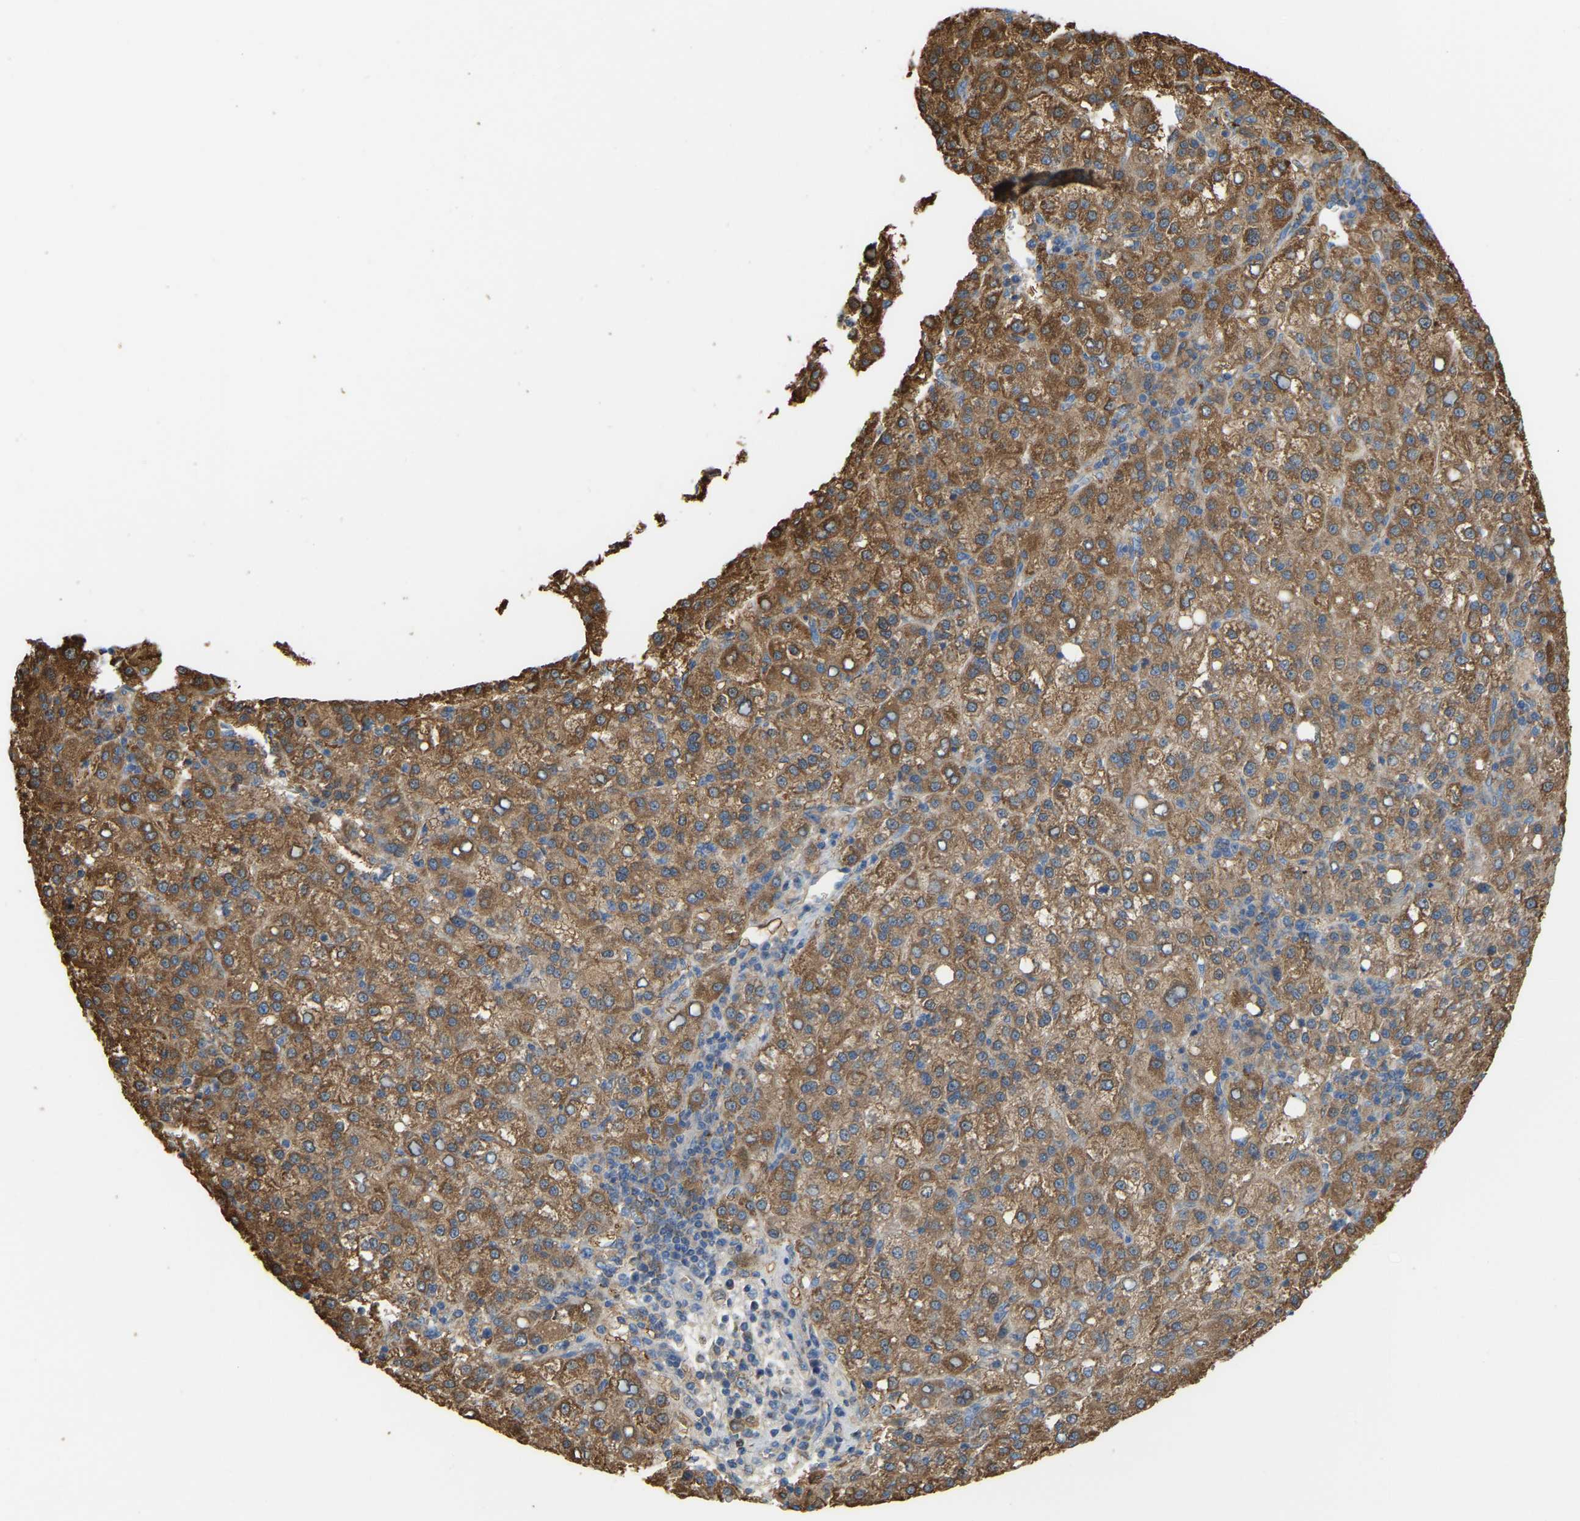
{"staining": {"intensity": "moderate", "quantity": ">75%", "location": "cytoplasmic/membranous"}, "tissue": "liver cancer", "cell_type": "Tumor cells", "image_type": "cancer", "snomed": [{"axis": "morphology", "description": "Carcinoma, Hepatocellular, NOS"}, {"axis": "topography", "description": "Liver"}], "caption": "Moderate cytoplasmic/membranous protein positivity is appreciated in approximately >75% of tumor cells in liver hepatocellular carcinoma.", "gene": "CROT", "patient": {"sex": "female", "age": 58}}